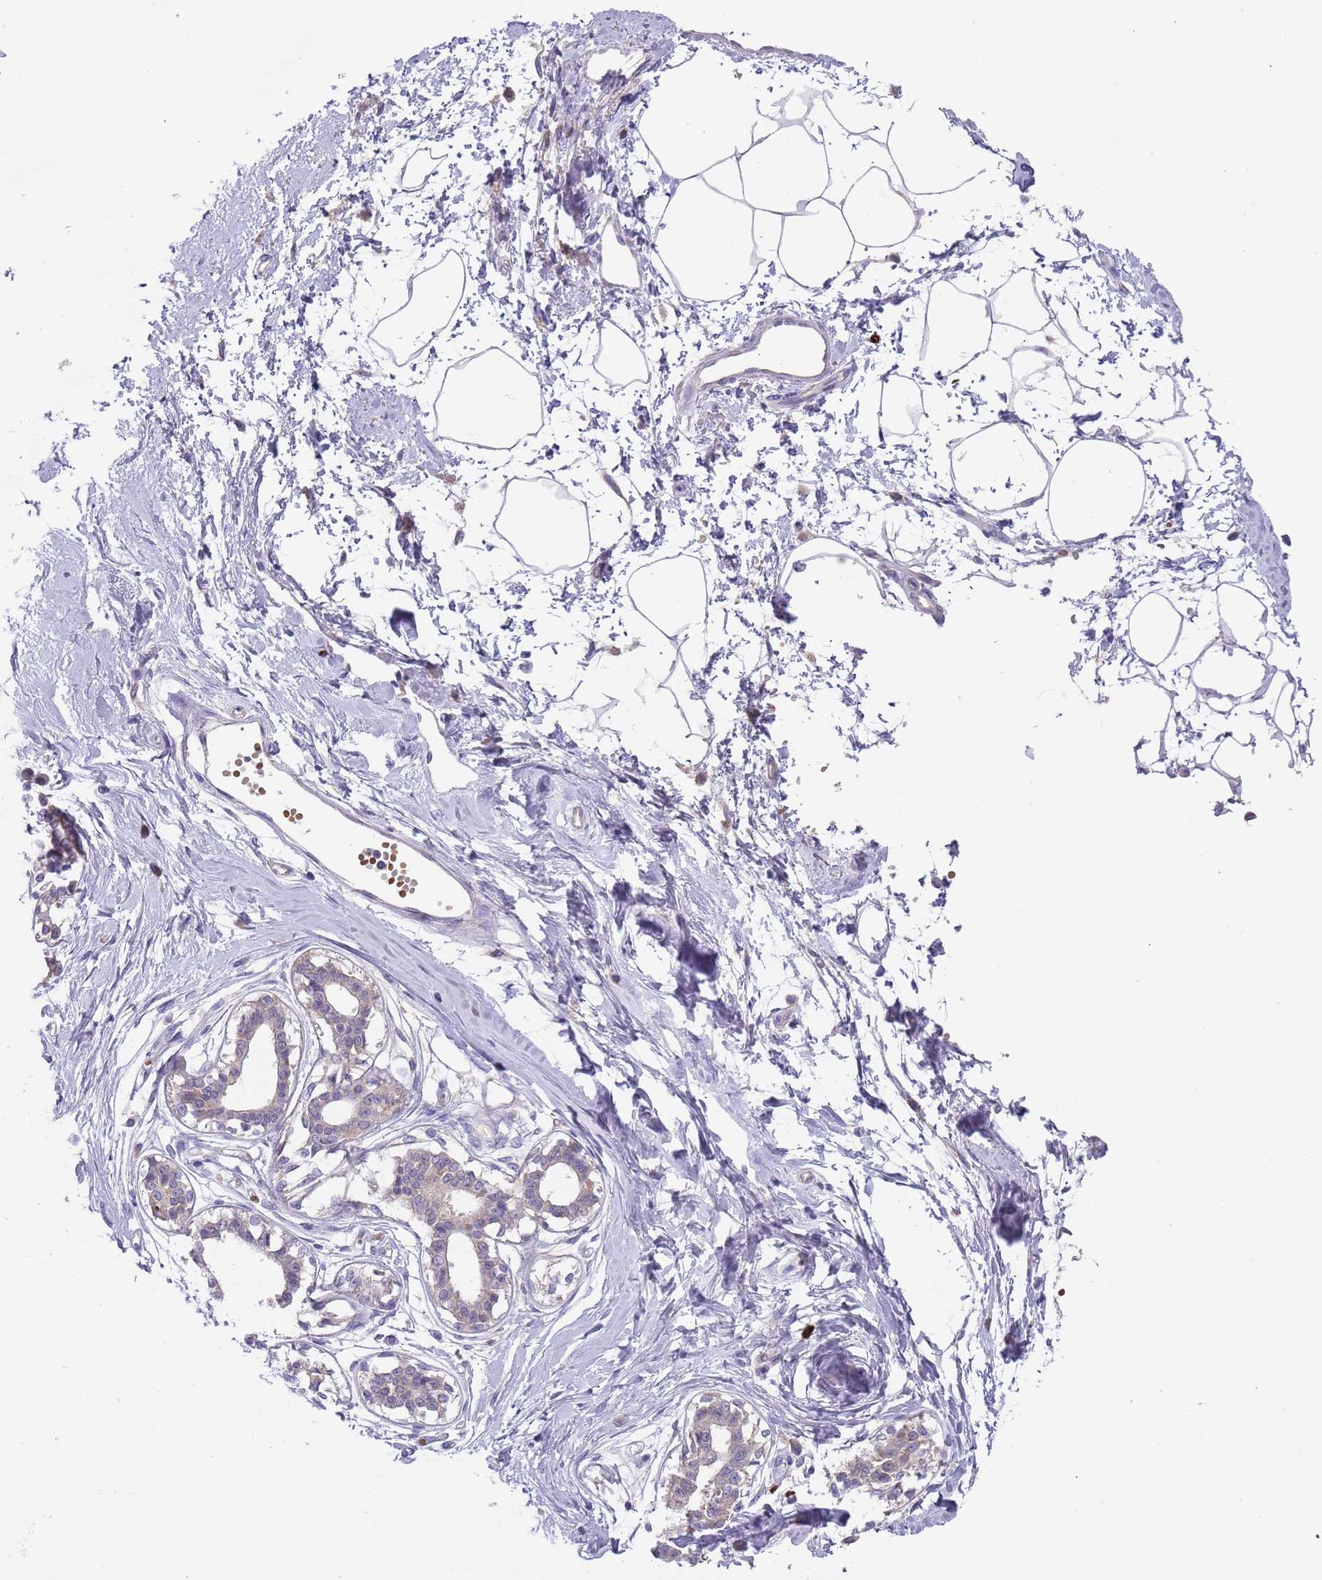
{"staining": {"intensity": "negative", "quantity": "none", "location": "none"}, "tissue": "breast", "cell_type": "Adipocytes", "image_type": "normal", "snomed": [{"axis": "morphology", "description": "Normal tissue, NOS"}, {"axis": "topography", "description": "Breast"}], "caption": "The image reveals no staining of adipocytes in unremarkable breast. The staining is performed using DAB brown chromogen with nuclei counter-stained in using hematoxylin.", "gene": "TMEM251", "patient": {"sex": "female", "age": 45}}